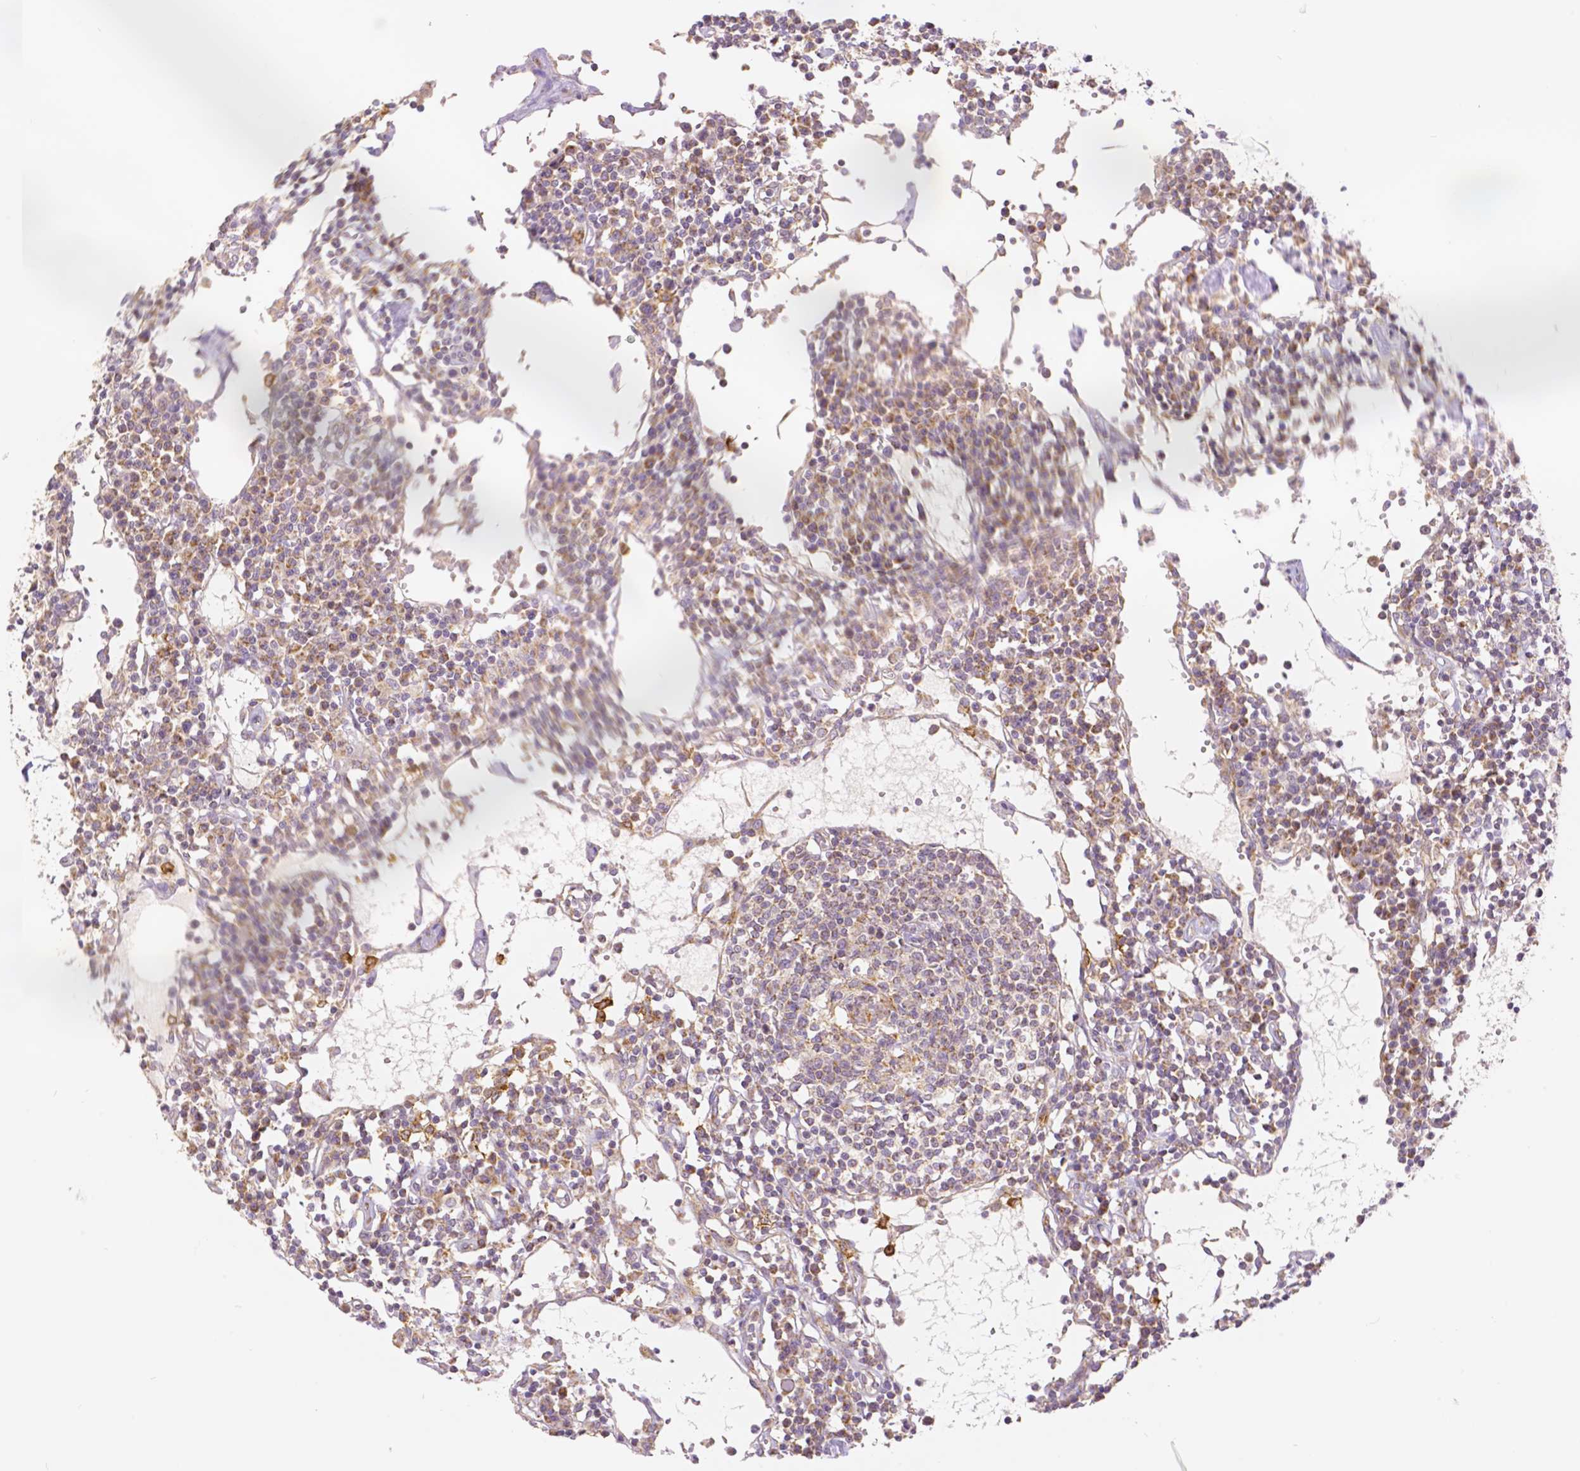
{"staining": {"intensity": "moderate", "quantity": "<25%", "location": "cytoplasmic/membranous"}, "tissue": "lymph node", "cell_type": "Non-germinal center cells", "image_type": "normal", "snomed": [{"axis": "morphology", "description": "Normal tissue, NOS"}, {"axis": "topography", "description": "Lymph node"}], "caption": "Immunohistochemical staining of benign human lymph node displays <25% levels of moderate cytoplasmic/membranous protein positivity in approximately <25% of non-germinal center cells.", "gene": "RHOT1", "patient": {"sex": "female", "age": 78}}